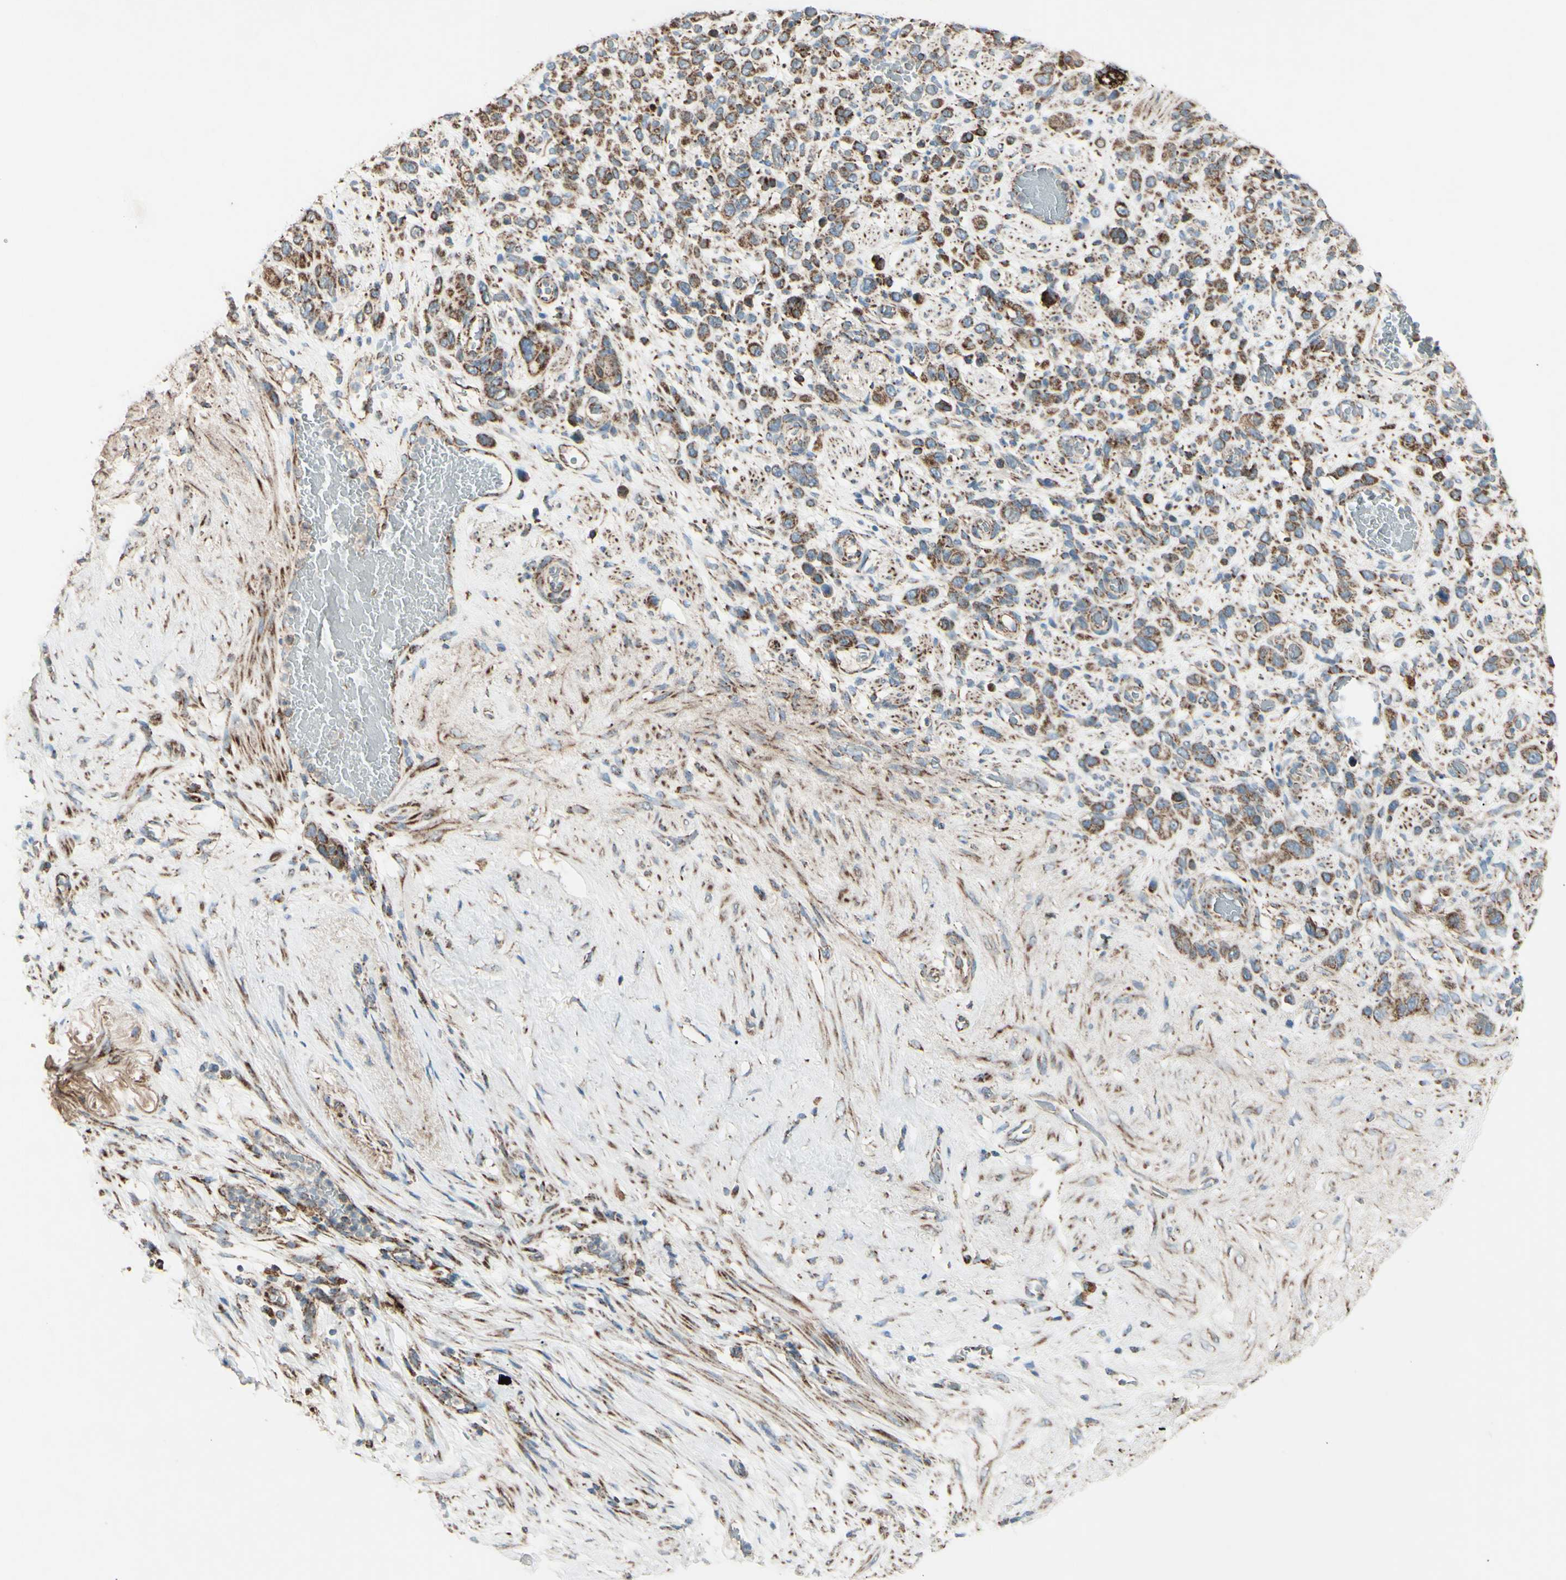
{"staining": {"intensity": "strong", "quantity": ">75%", "location": "cytoplasmic/membranous"}, "tissue": "stomach cancer", "cell_type": "Tumor cells", "image_type": "cancer", "snomed": [{"axis": "morphology", "description": "Adenocarcinoma, NOS"}, {"axis": "morphology", "description": "Adenocarcinoma, High grade"}, {"axis": "topography", "description": "Stomach, upper"}, {"axis": "topography", "description": "Stomach, lower"}], "caption": "This is an image of immunohistochemistry (IHC) staining of stomach cancer, which shows strong staining in the cytoplasmic/membranous of tumor cells.", "gene": "RHOT1", "patient": {"sex": "female", "age": 65}}